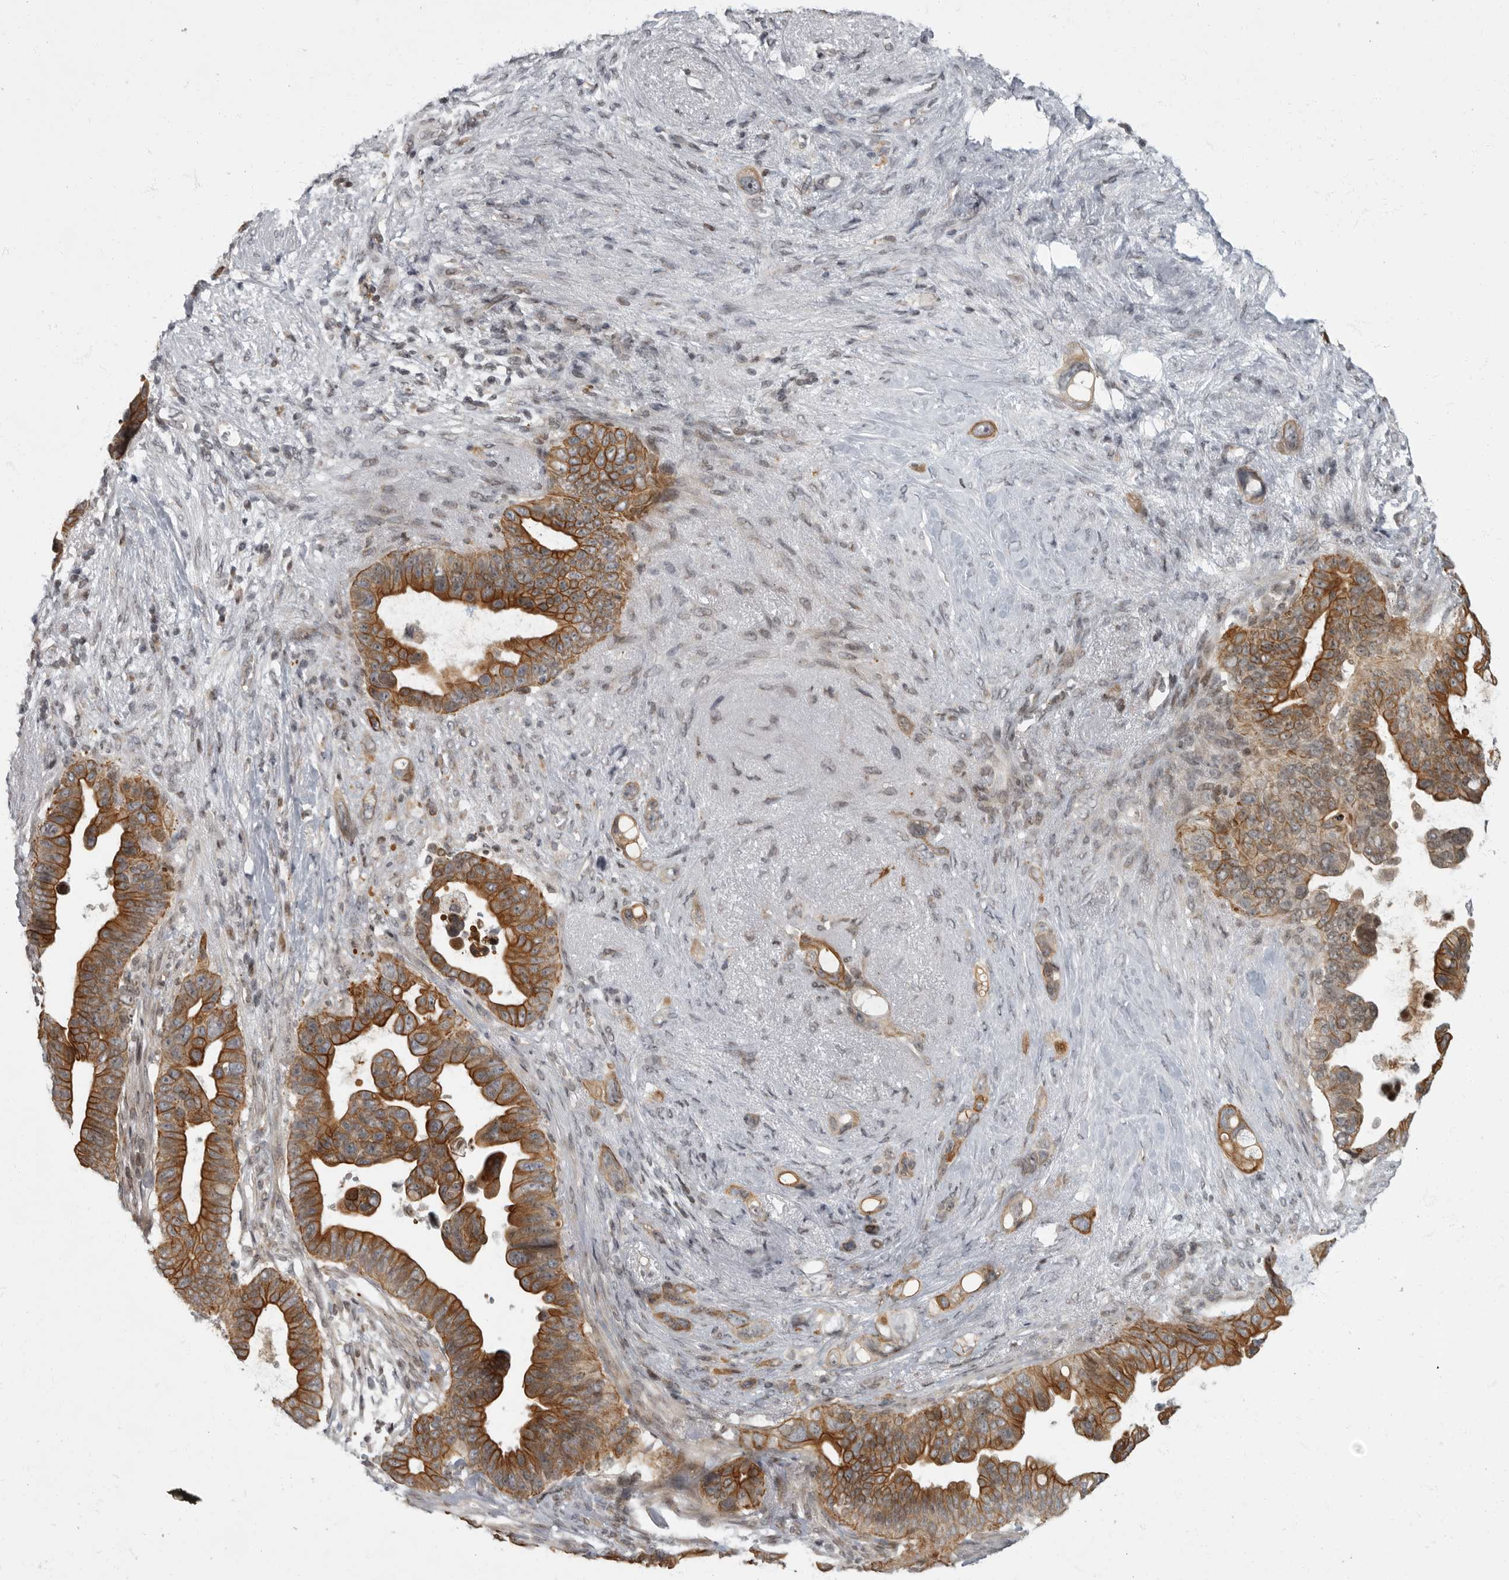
{"staining": {"intensity": "strong", "quantity": ">75%", "location": "cytoplasmic/membranous"}, "tissue": "pancreatic cancer", "cell_type": "Tumor cells", "image_type": "cancer", "snomed": [{"axis": "morphology", "description": "Adenocarcinoma, NOS"}, {"axis": "topography", "description": "Pancreas"}], "caption": "Immunohistochemical staining of human pancreatic cancer displays strong cytoplasmic/membranous protein expression in about >75% of tumor cells. (DAB (3,3'-diaminobenzidine) IHC with brightfield microscopy, high magnification).", "gene": "EVI5", "patient": {"sex": "female", "age": 72}}